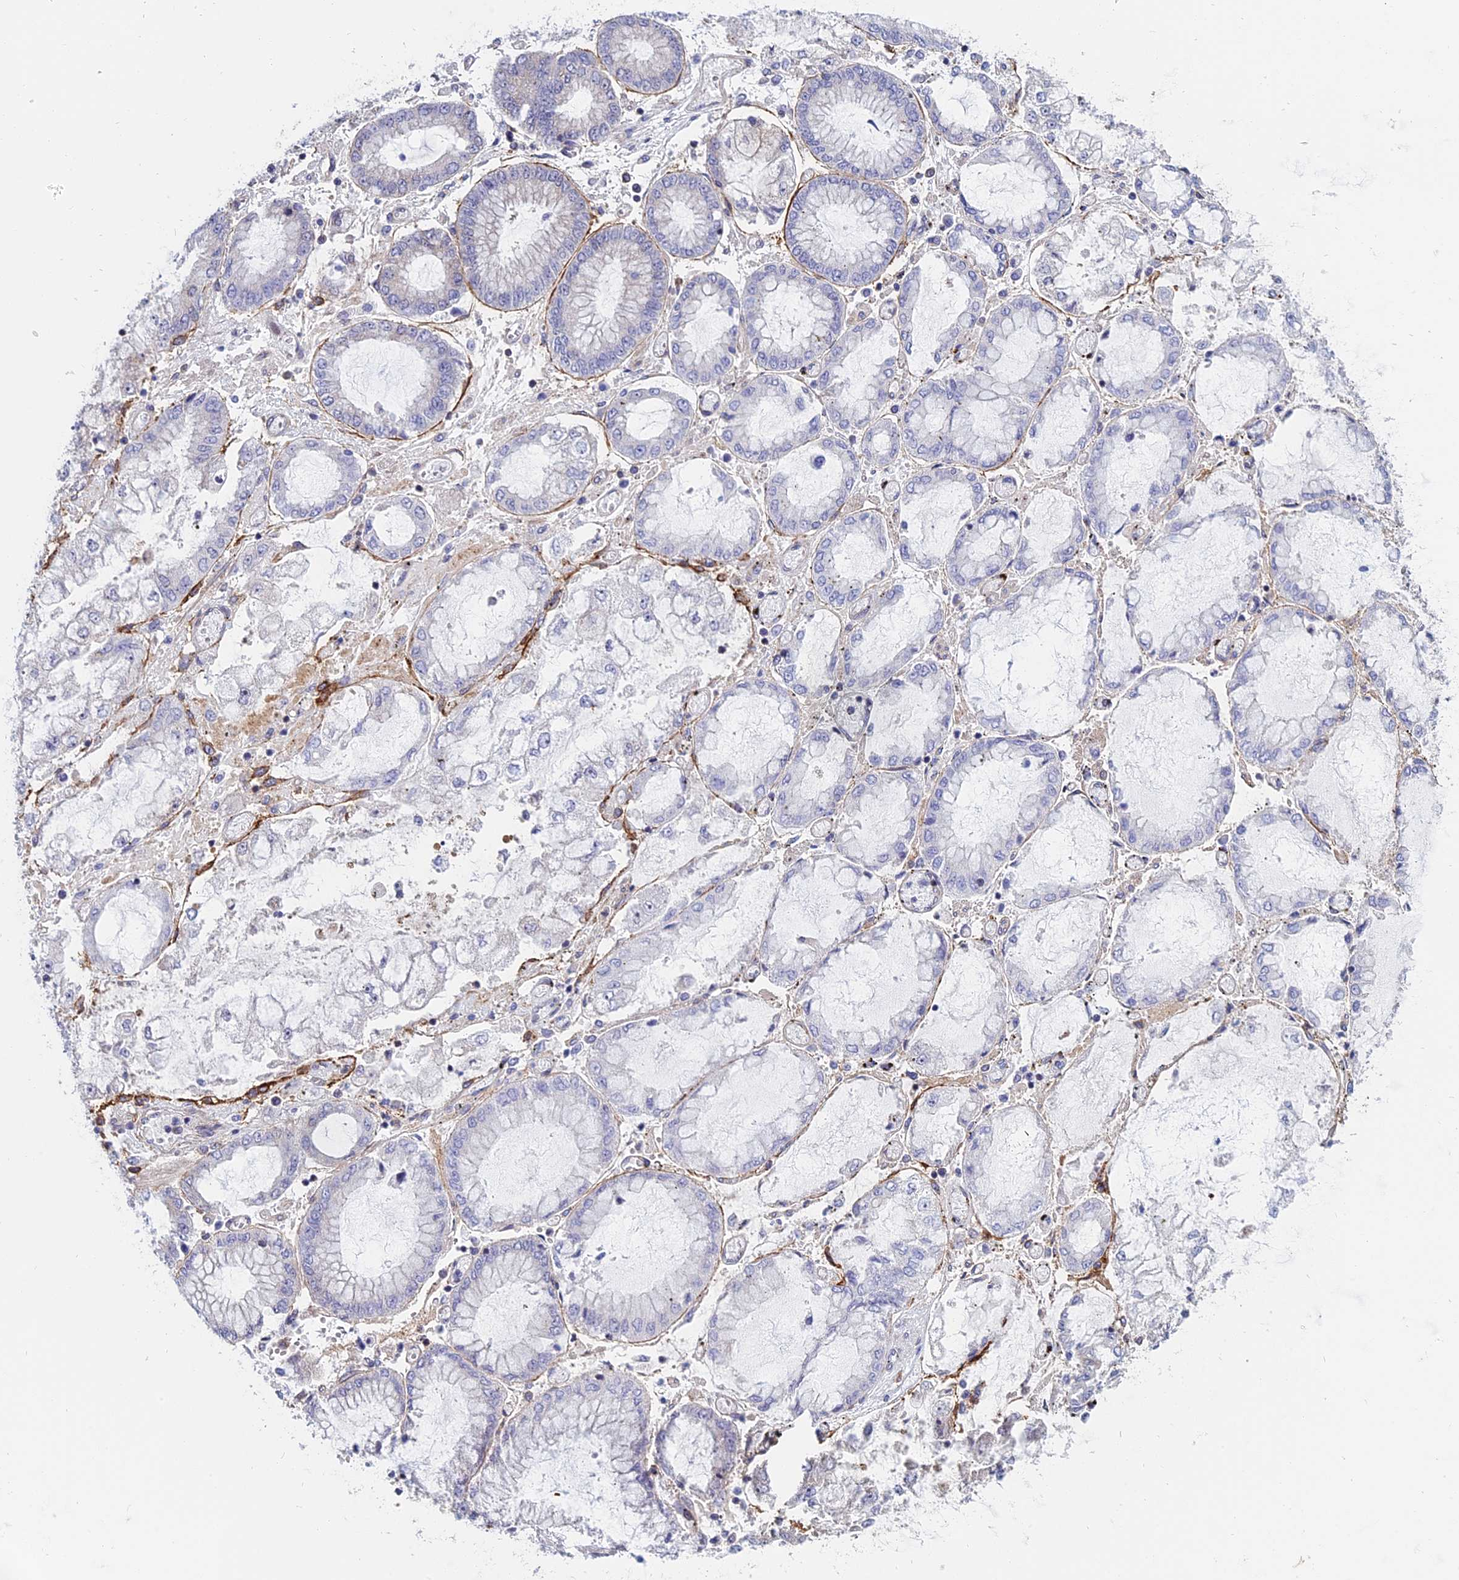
{"staining": {"intensity": "negative", "quantity": "none", "location": "none"}, "tissue": "stomach cancer", "cell_type": "Tumor cells", "image_type": "cancer", "snomed": [{"axis": "morphology", "description": "Adenocarcinoma, NOS"}, {"axis": "topography", "description": "Stomach"}], "caption": "IHC of human adenocarcinoma (stomach) displays no staining in tumor cells.", "gene": "NAA10", "patient": {"sex": "male", "age": 76}}